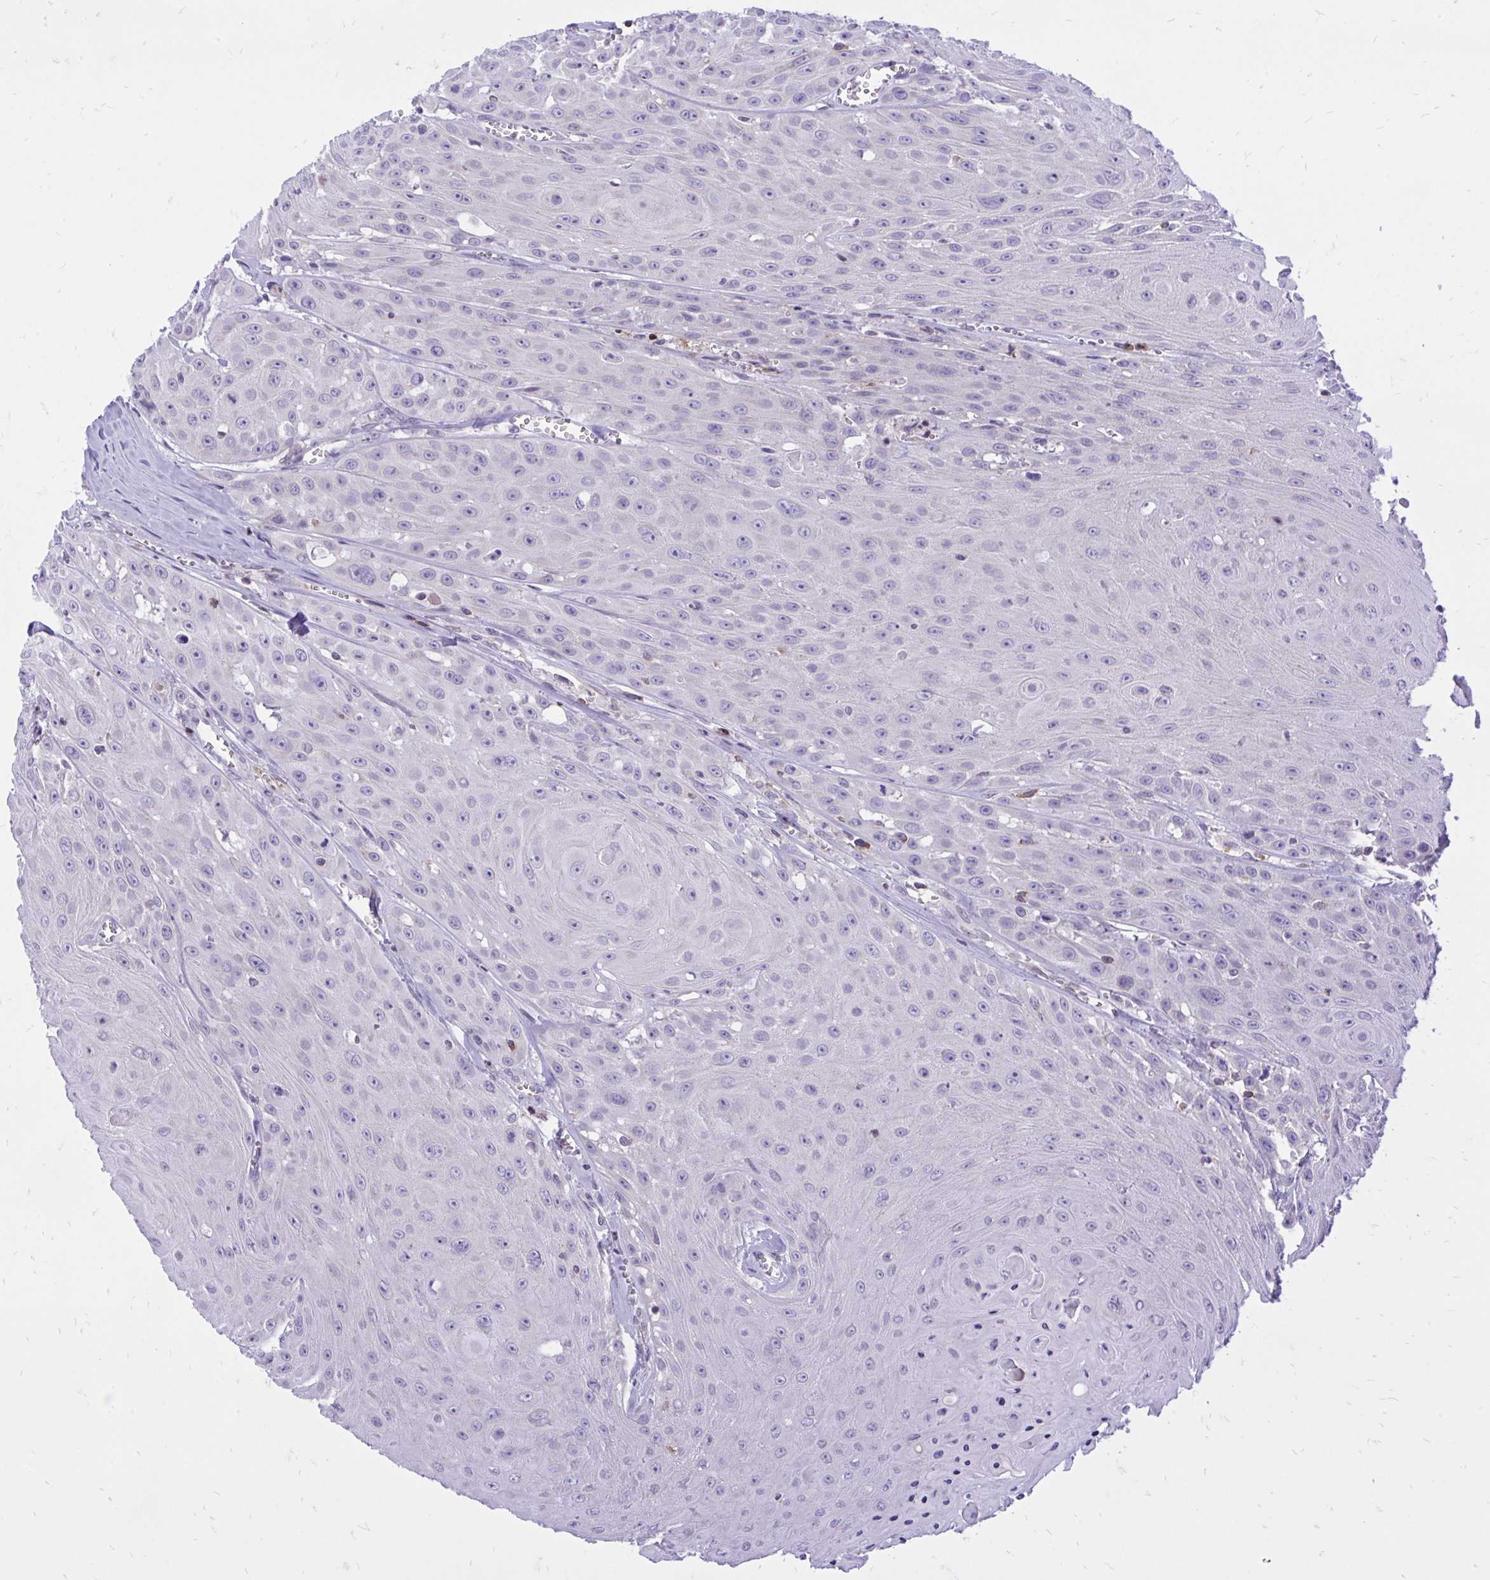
{"staining": {"intensity": "negative", "quantity": "none", "location": "none"}, "tissue": "head and neck cancer", "cell_type": "Tumor cells", "image_type": "cancer", "snomed": [{"axis": "morphology", "description": "Squamous cell carcinoma, NOS"}, {"axis": "topography", "description": "Oral tissue"}, {"axis": "topography", "description": "Head-Neck"}], "caption": "Tumor cells show no significant protein positivity in head and neck cancer (squamous cell carcinoma).", "gene": "CXCL8", "patient": {"sex": "male", "age": 81}}